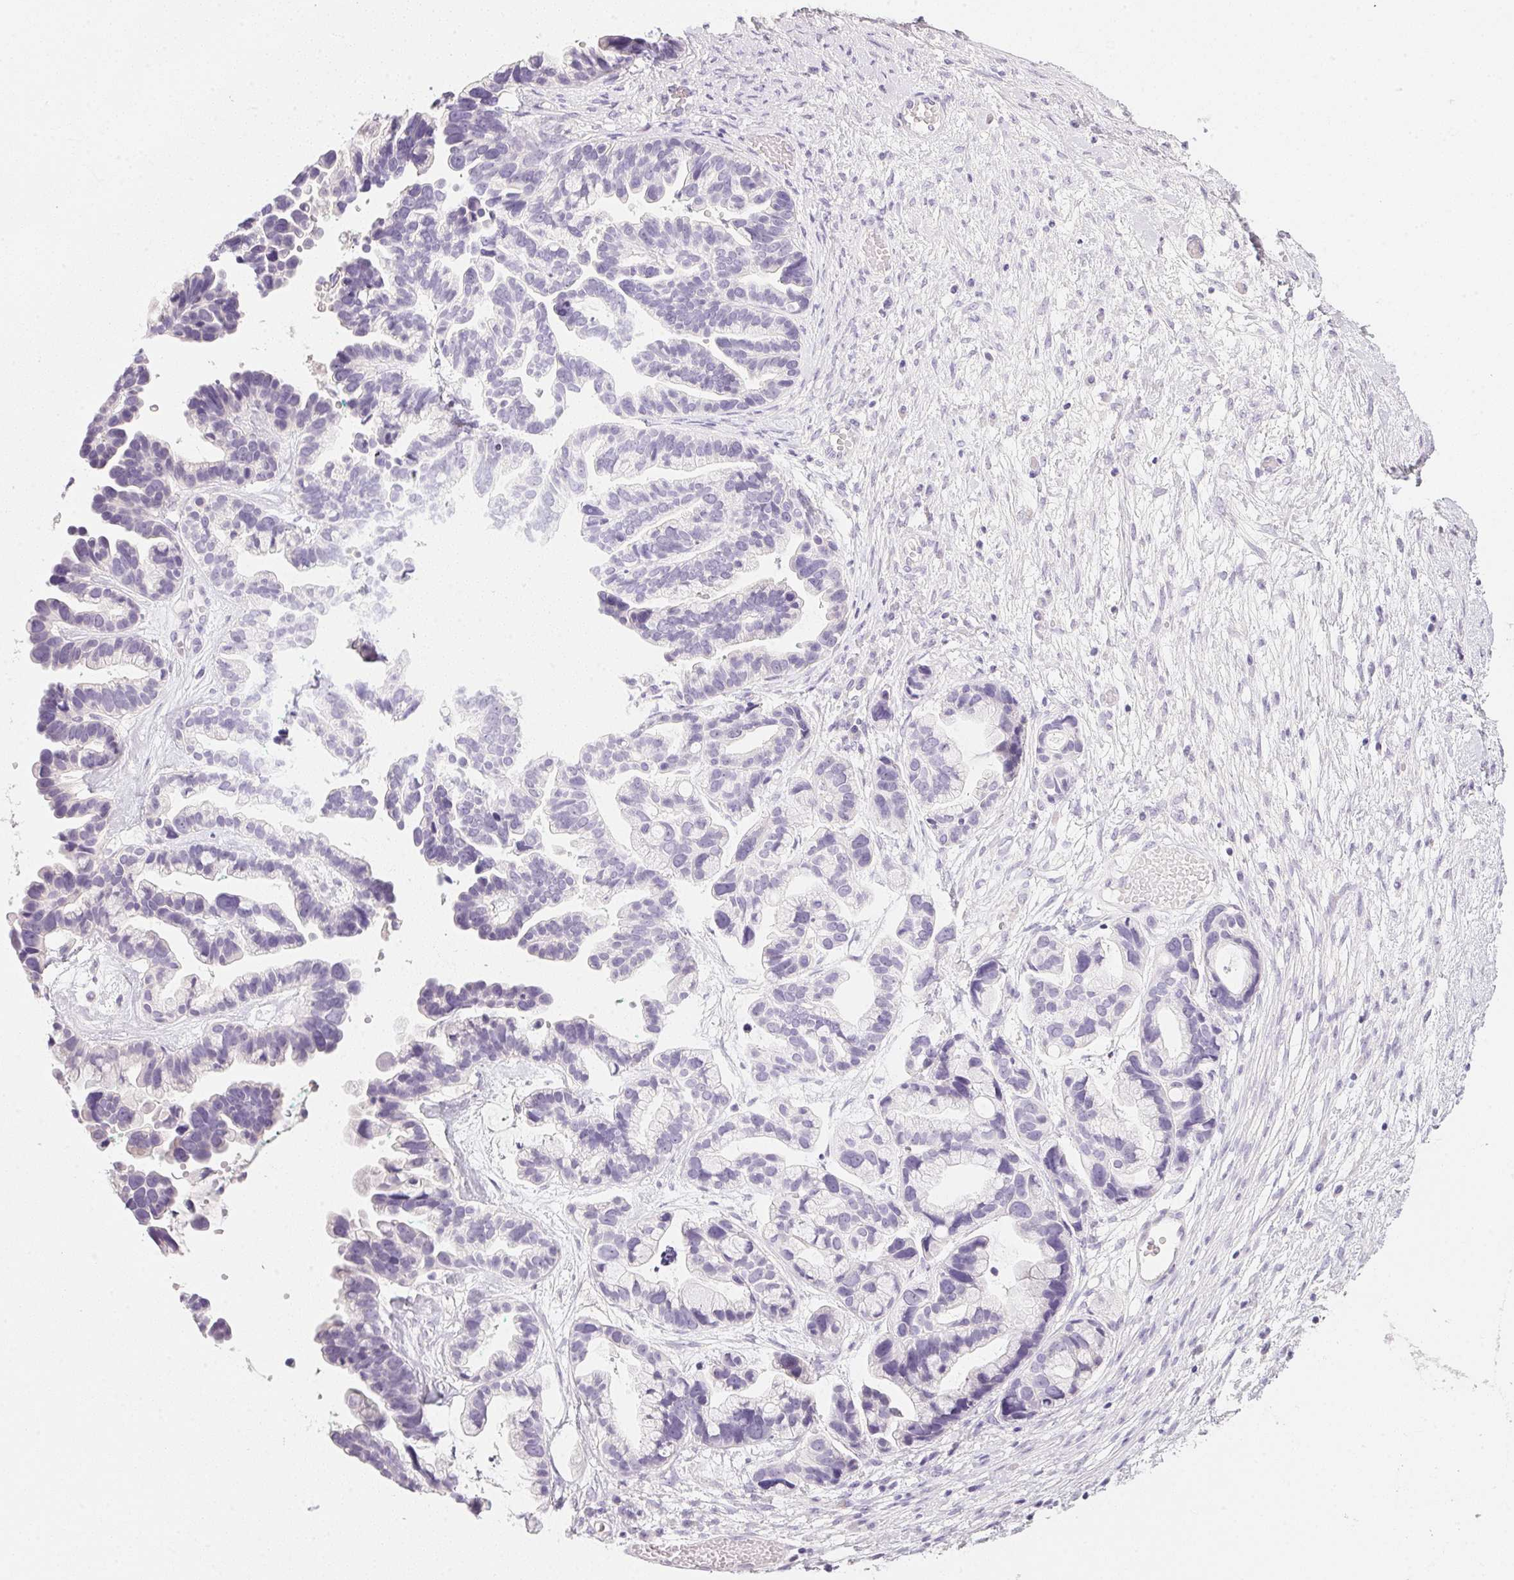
{"staining": {"intensity": "negative", "quantity": "none", "location": "none"}, "tissue": "ovarian cancer", "cell_type": "Tumor cells", "image_type": "cancer", "snomed": [{"axis": "morphology", "description": "Cystadenocarcinoma, serous, NOS"}, {"axis": "topography", "description": "Ovary"}], "caption": "This is an IHC micrograph of serous cystadenocarcinoma (ovarian). There is no positivity in tumor cells.", "gene": "ACP3", "patient": {"sex": "female", "age": 56}}